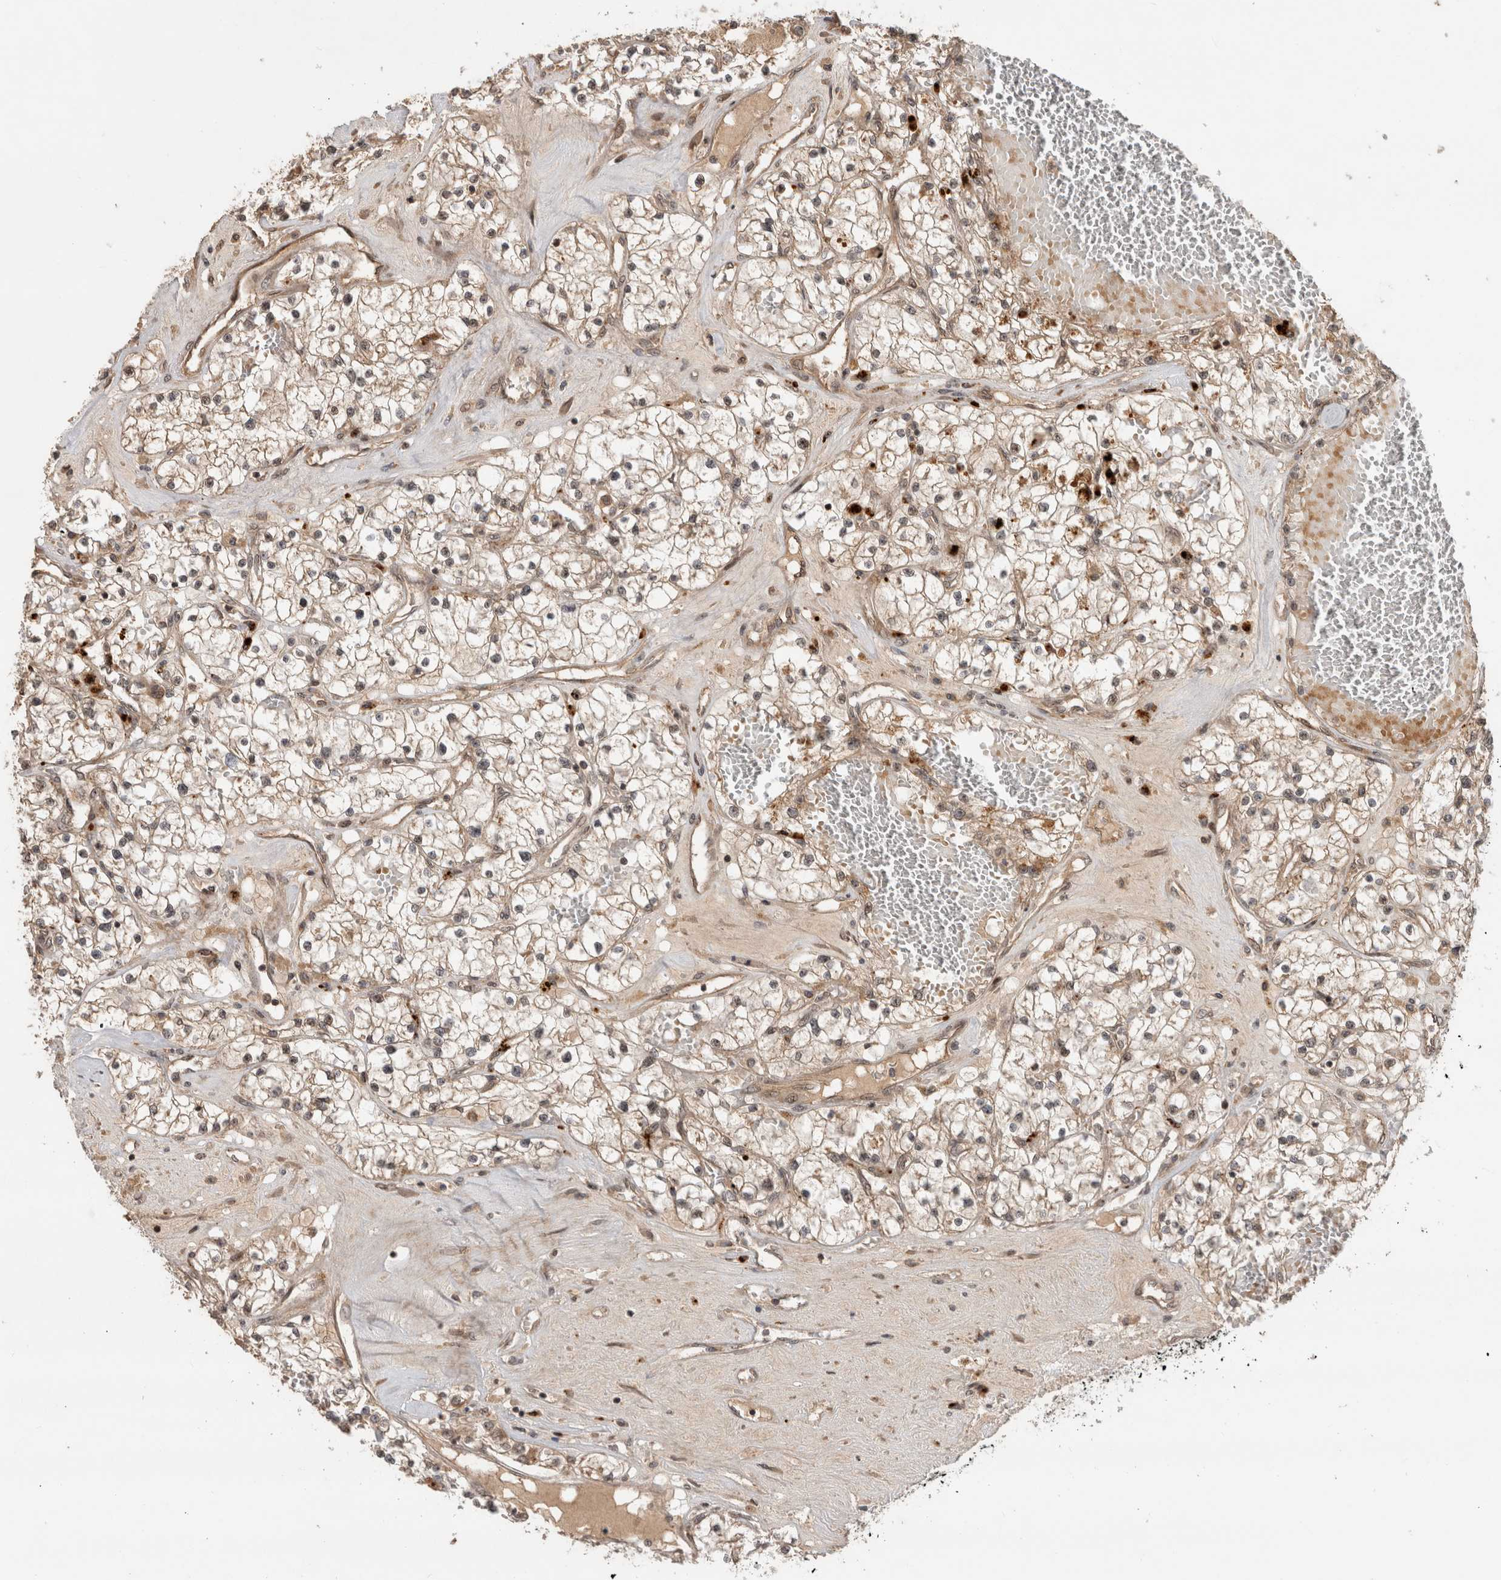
{"staining": {"intensity": "weak", "quantity": ">75%", "location": "cytoplasmic/membranous"}, "tissue": "renal cancer", "cell_type": "Tumor cells", "image_type": "cancer", "snomed": [{"axis": "morphology", "description": "Normal tissue, NOS"}, {"axis": "morphology", "description": "Adenocarcinoma, NOS"}, {"axis": "topography", "description": "Kidney"}], "caption": "A brown stain highlights weak cytoplasmic/membranous staining of a protein in human adenocarcinoma (renal) tumor cells.", "gene": "PITPNC1", "patient": {"sex": "male", "age": 68}}